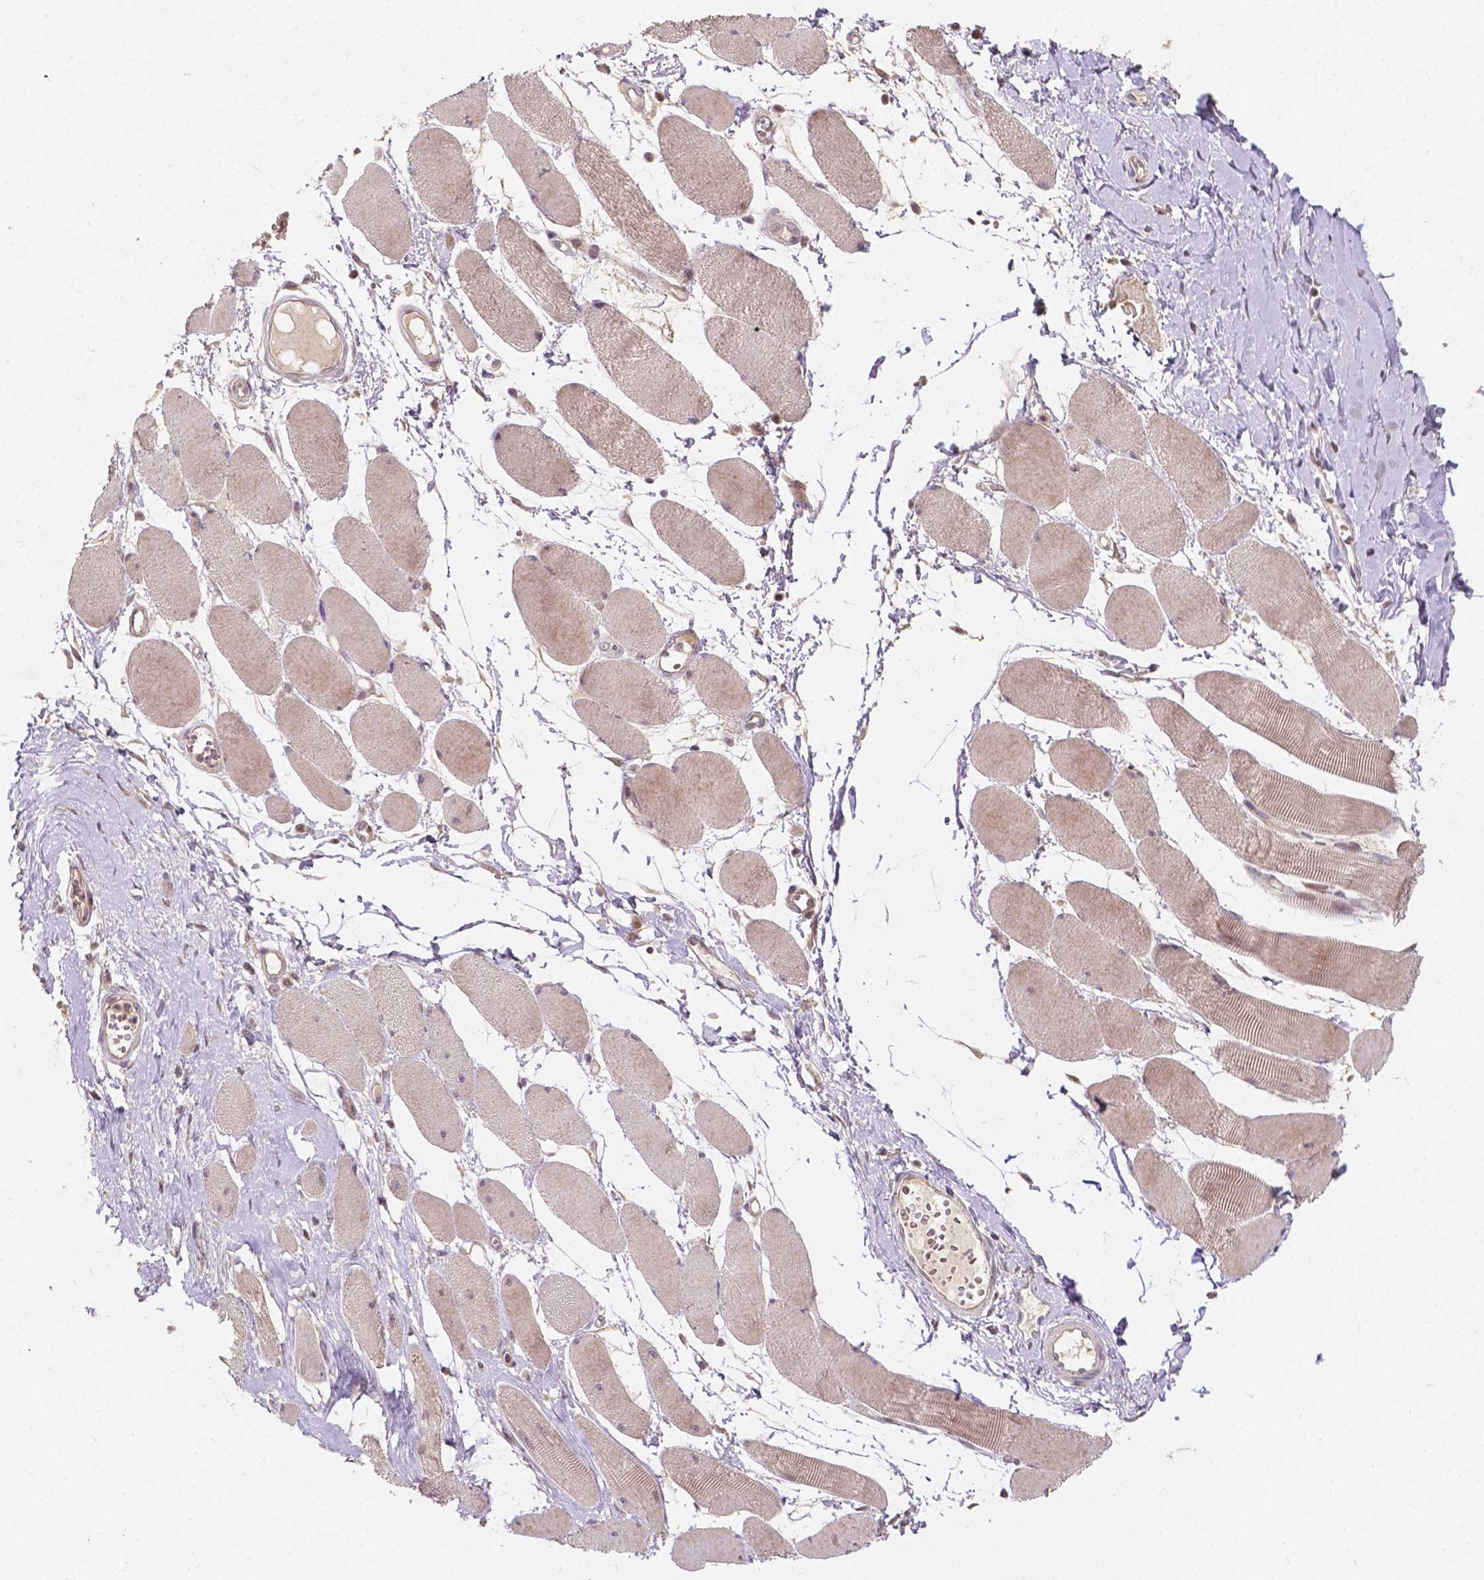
{"staining": {"intensity": "weak", "quantity": ">75%", "location": "cytoplasmic/membranous"}, "tissue": "skeletal muscle", "cell_type": "Myocytes", "image_type": "normal", "snomed": [{"axis": "morphology", "description": "Normal tissue, NOS"}, {"axis": "topography", "description": "Skeletal muscle"}], "caption": "This micrograph shows unremarkable skeletal muscle stained with immunohistochemistry to label a protein in brown. The cytoplasmic/membranous of myocytes show weak positivity for the protein. Nuclei are counter-stained blue.", "gene": "DUSP16", "patient": {"sex": "female", "age": 75}}